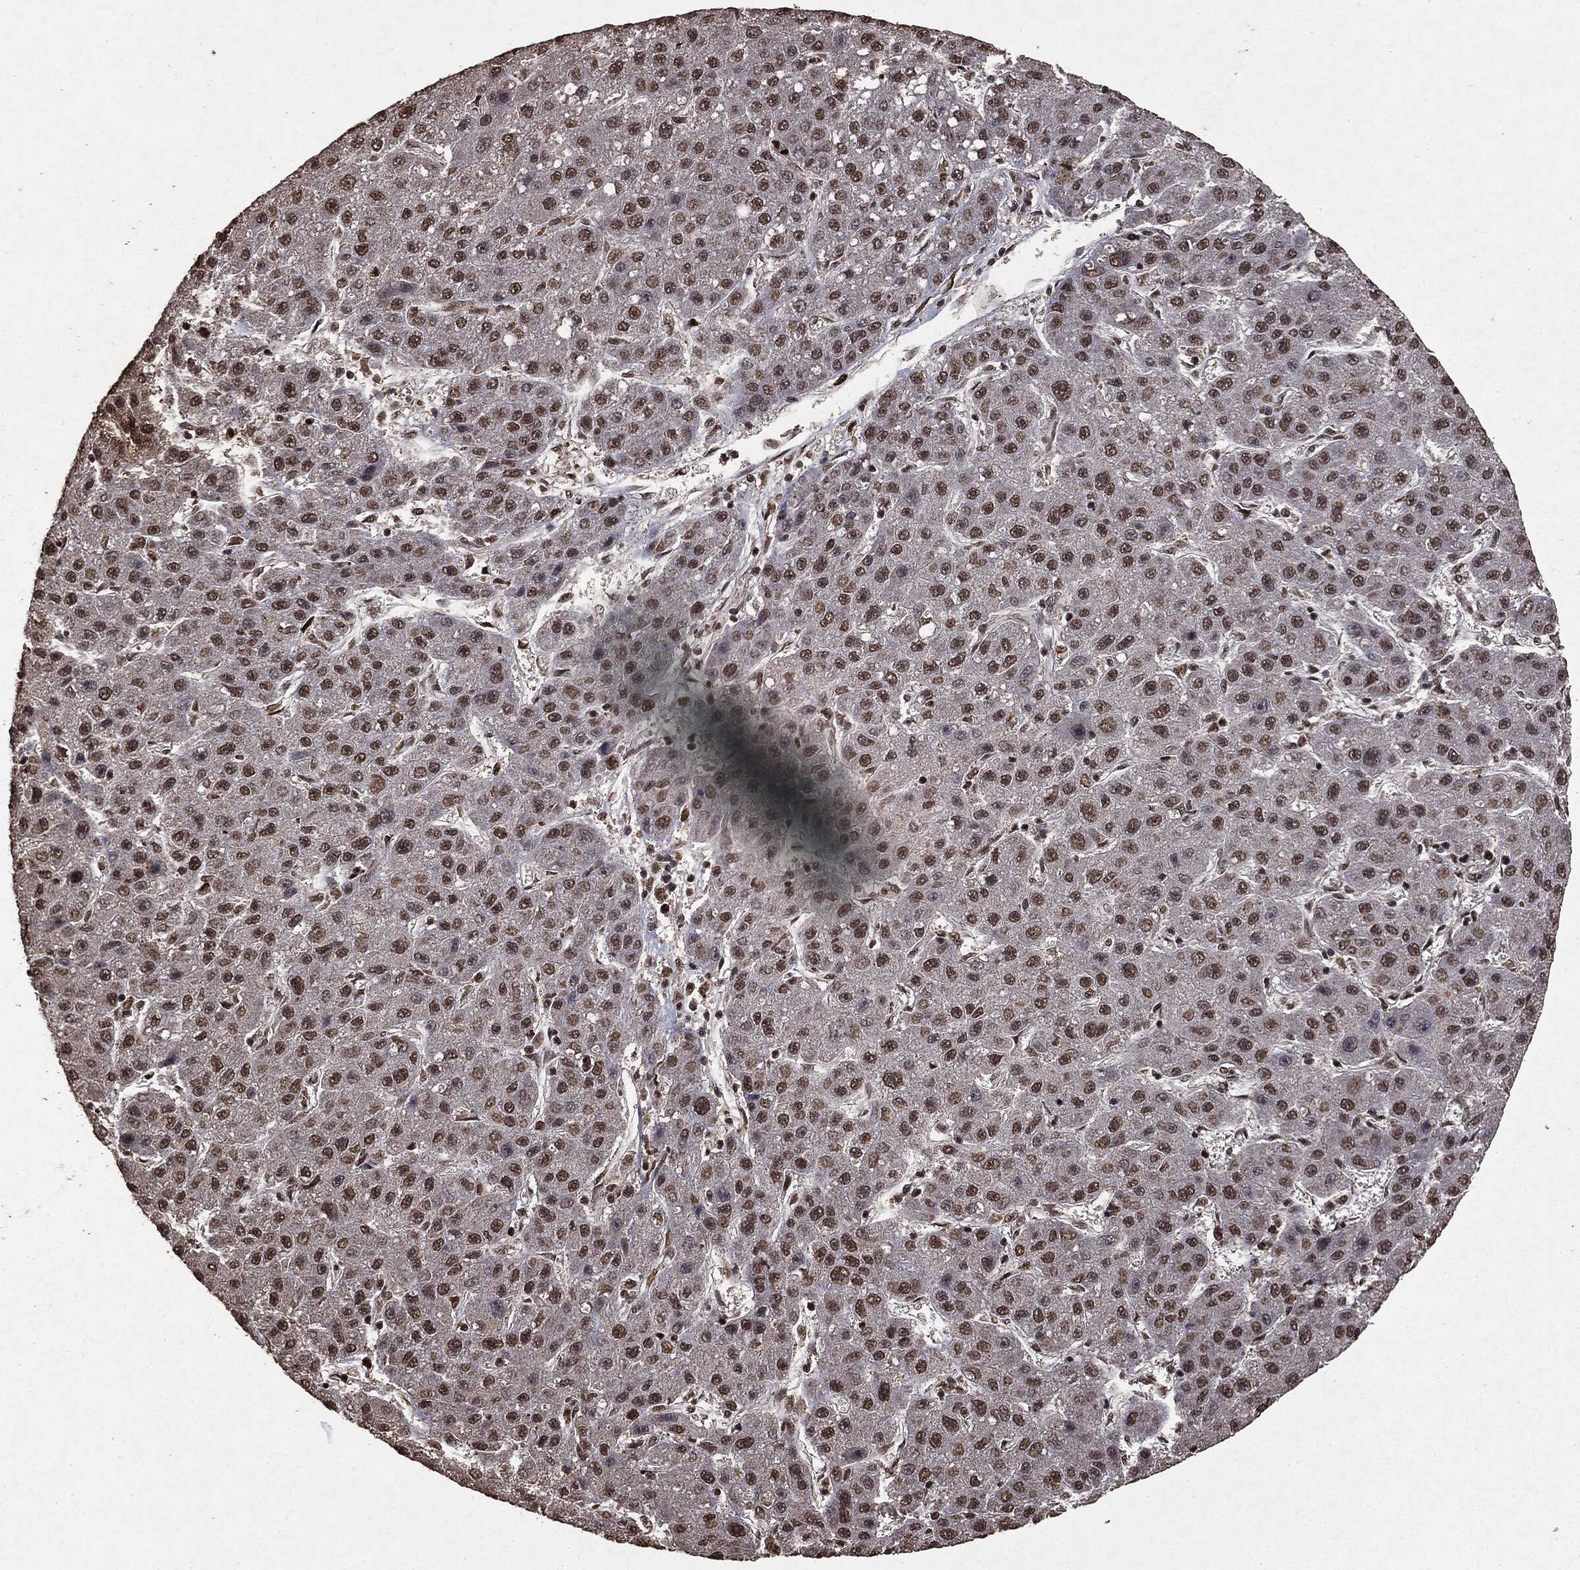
{"staining": {"intensity": "moderate", "quantity": ">75%", "location": "nuclear"}, "tissue": "liver cancer", "cell_type": "Tumor cells", "image_type": "cancer", "snomed": [{"axis": "morphology", "description": "Carcinoma, Hepatocellular, NOS"}, {"axis": "topography", "description": "Liver"}], "caption": "Liver cancer was stained to show a protein in brown. There is medium levels of moderate nuclear positivity in approximately >75% of tumor cells. The protein of interest is shown in brown color, while the nuclei are stained blue.", "gene": "RAD18", "patient": {"sex": "male", "age": 67}}